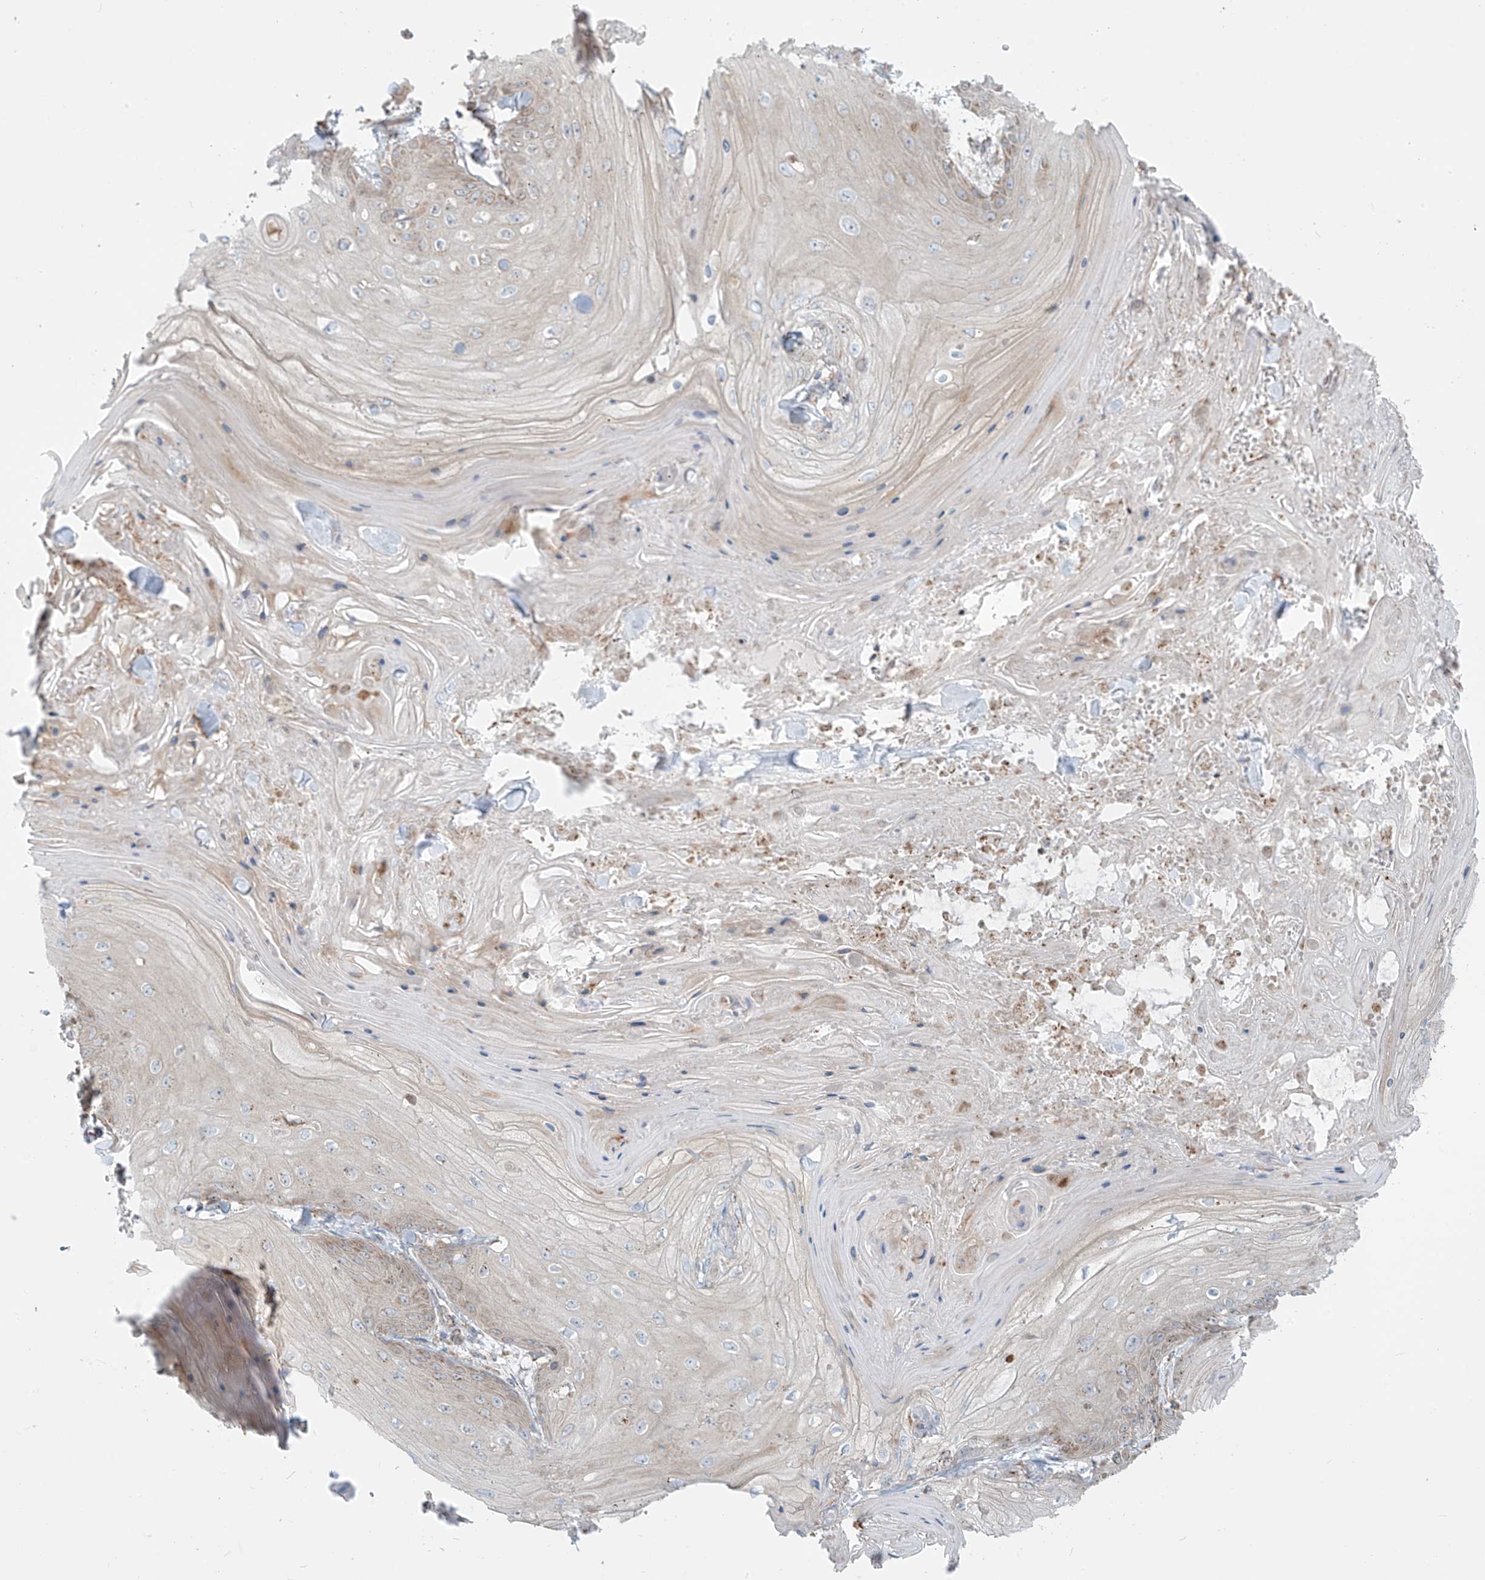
{"staining": {"intensity": "negative", "quantity": "none", "location": "none"}, "tissue": "skin cancer", "cell_type": "Tumor cells", "image_type": "cancer", "snomed": [{"axis": "morphology", "description": "Squamous cell carcinoma, NOS"}, {"axis": "topography", "description": "Skin"}], "caption": "The micrograph demonstrates no staining of tumor cells in skin cancer (squamous cell carcinoma).", "gene": "LZTS3", "patient": {"sex": "male", "age": 74}}